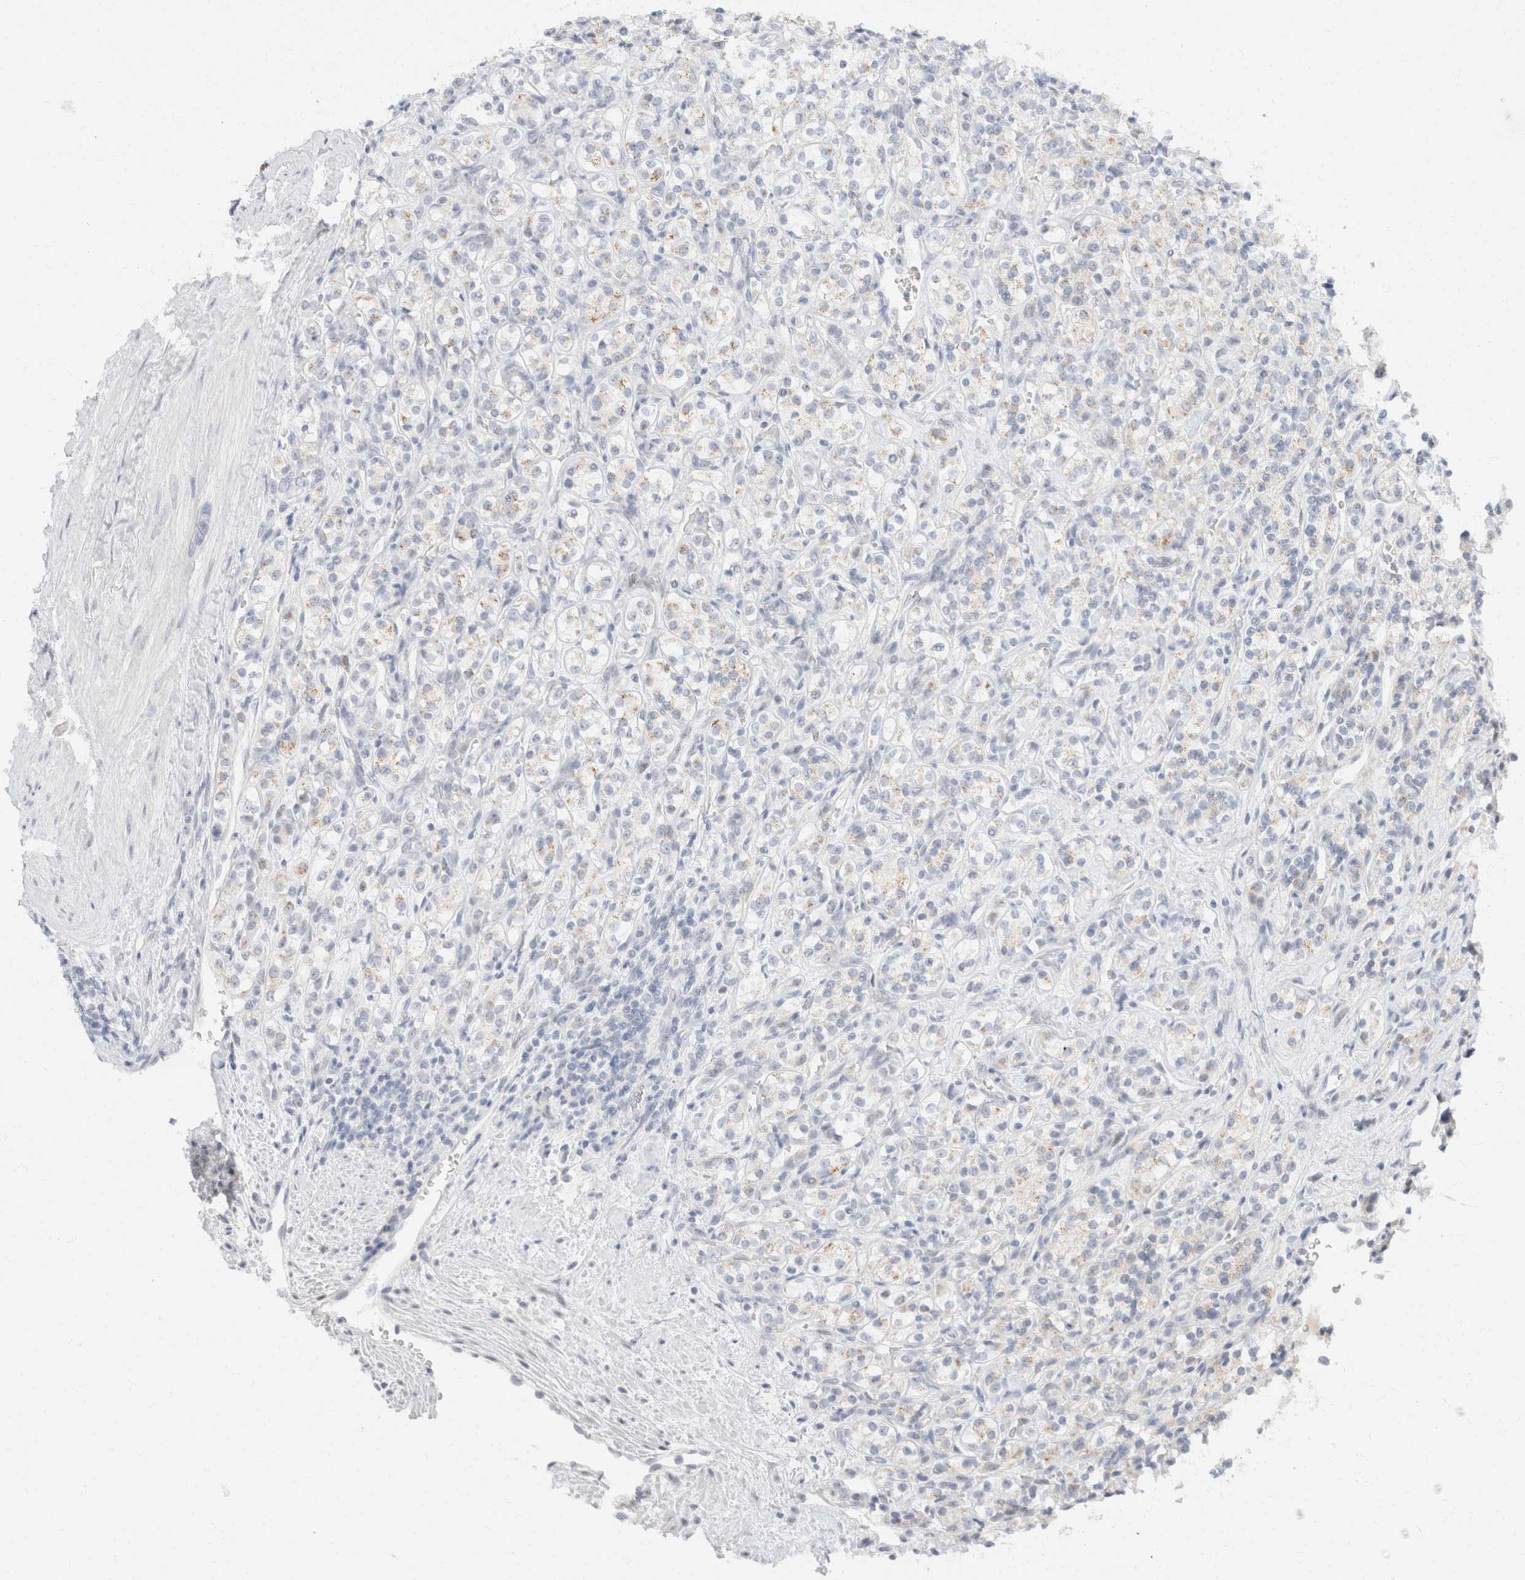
{"staining": {"intensity": "weak", "quantity": "<25%", "location": "cytoplasmic/membranous"}, "tissue": "renal cancer", "cell_type": "Tumor cells", "image_type": "cancer", "snomed": [{"axis": "morphology", "description": "Adenocarcinoma, NOS"}, {"axis": "topography", "description": "Kidney"}], "caption": "High magnification brightfield microscopy of renal cancer stained with DAB (3,3'-diaminobenzidine) (brown) and counterstained with hematoxylin (blue): tumor cells show no significant expression.", "gene": "KRT20", "patient": {"sex": "male", "age": 77}}